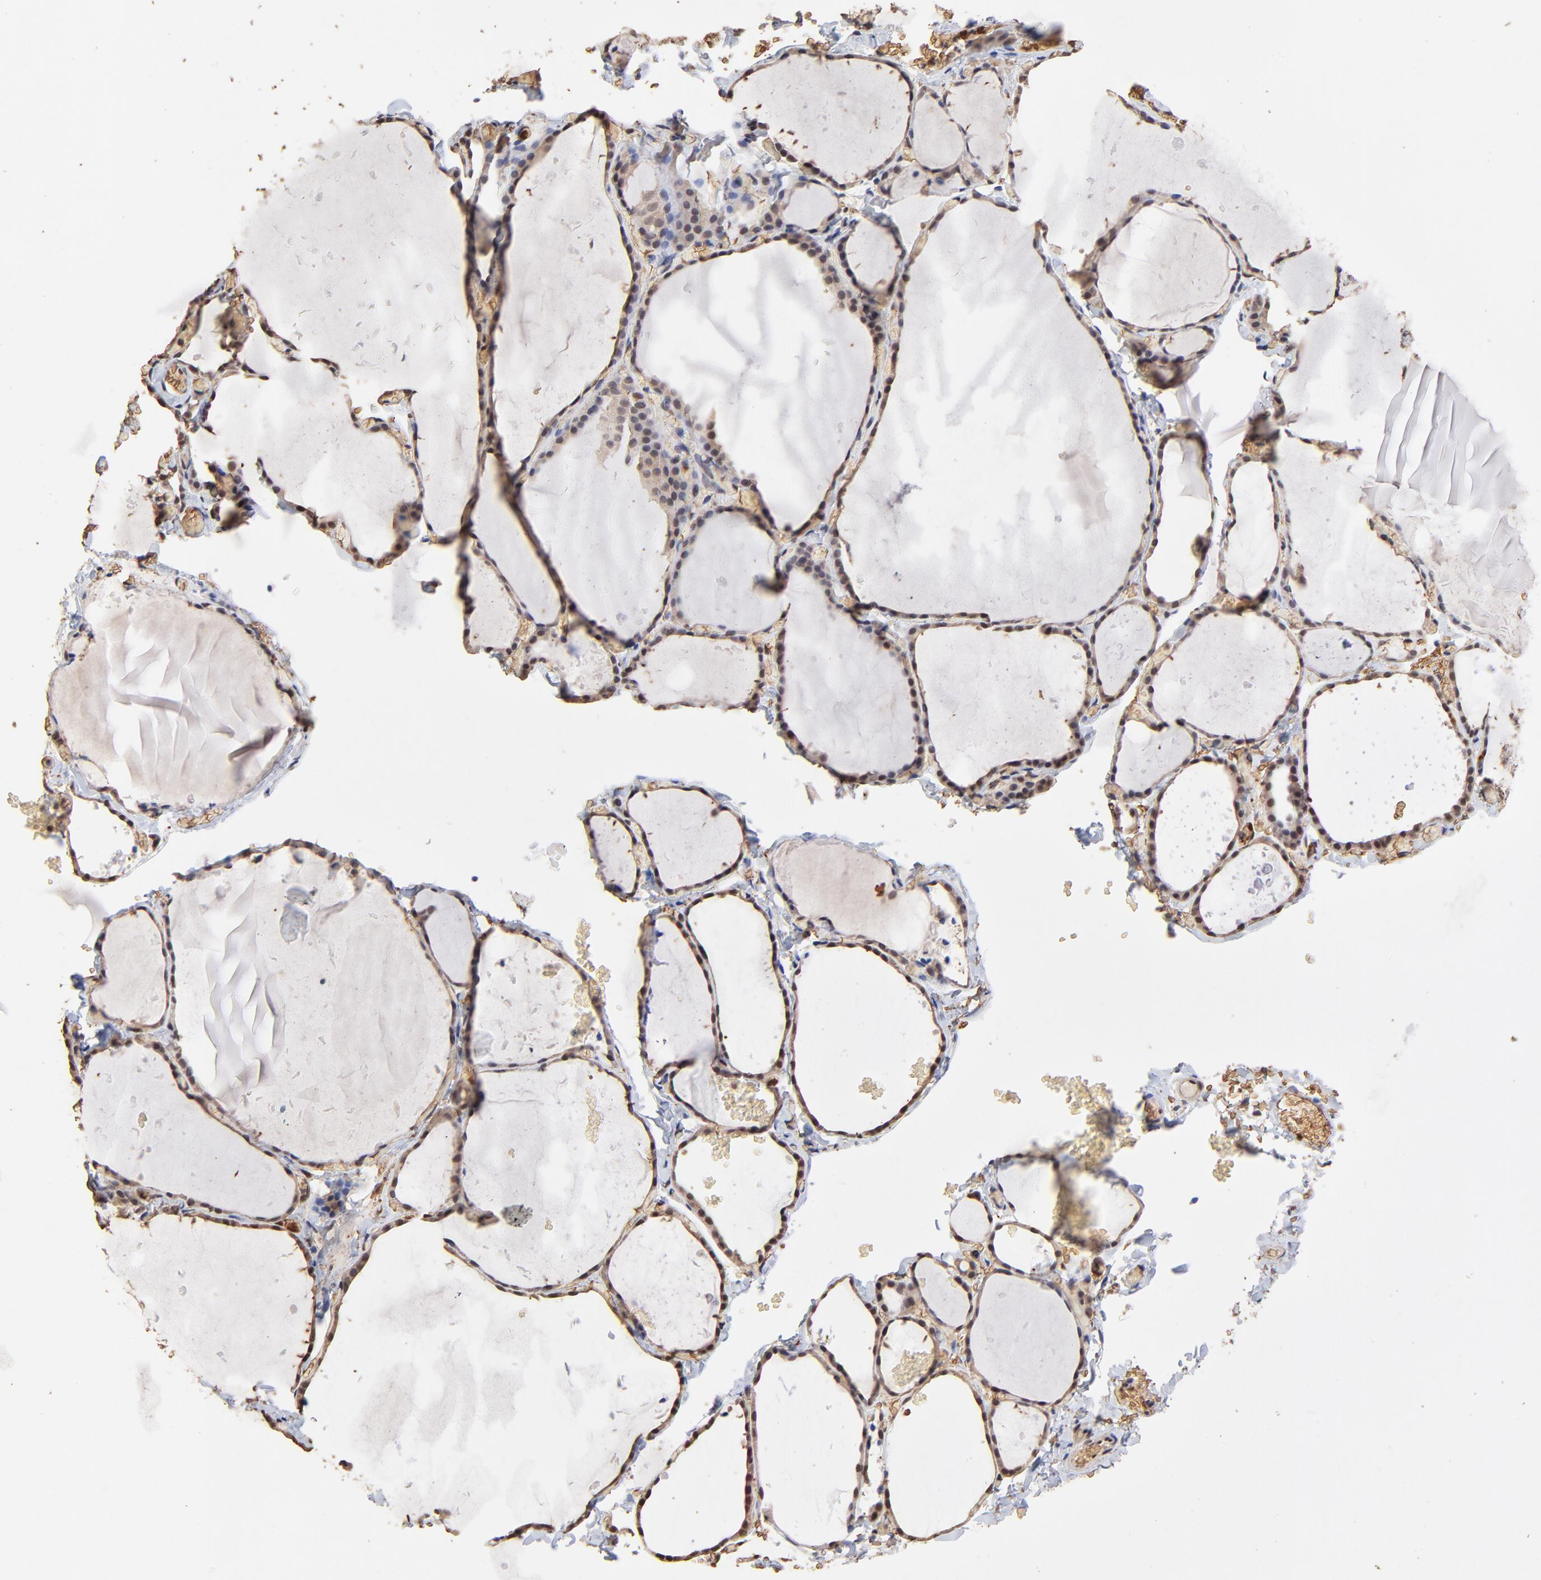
{"staining": {"intensity": "weak", "quantity": "<25%", "location": "nuclear"}, "tissue": "thyroid gland", "cell_type": "Glandular cells", "image_type": "normal", "snomed": [{"axis": "morphology", "description": "Normal tissue, NOS"}, {"axis": "topography", "description": "Thyroid gland"}], "caption": "The histopathology image shows no significant expression in glandular cells of thyroid gland.", "gene": "CASP1", "patient": {"sex": "female", "age": 22}}